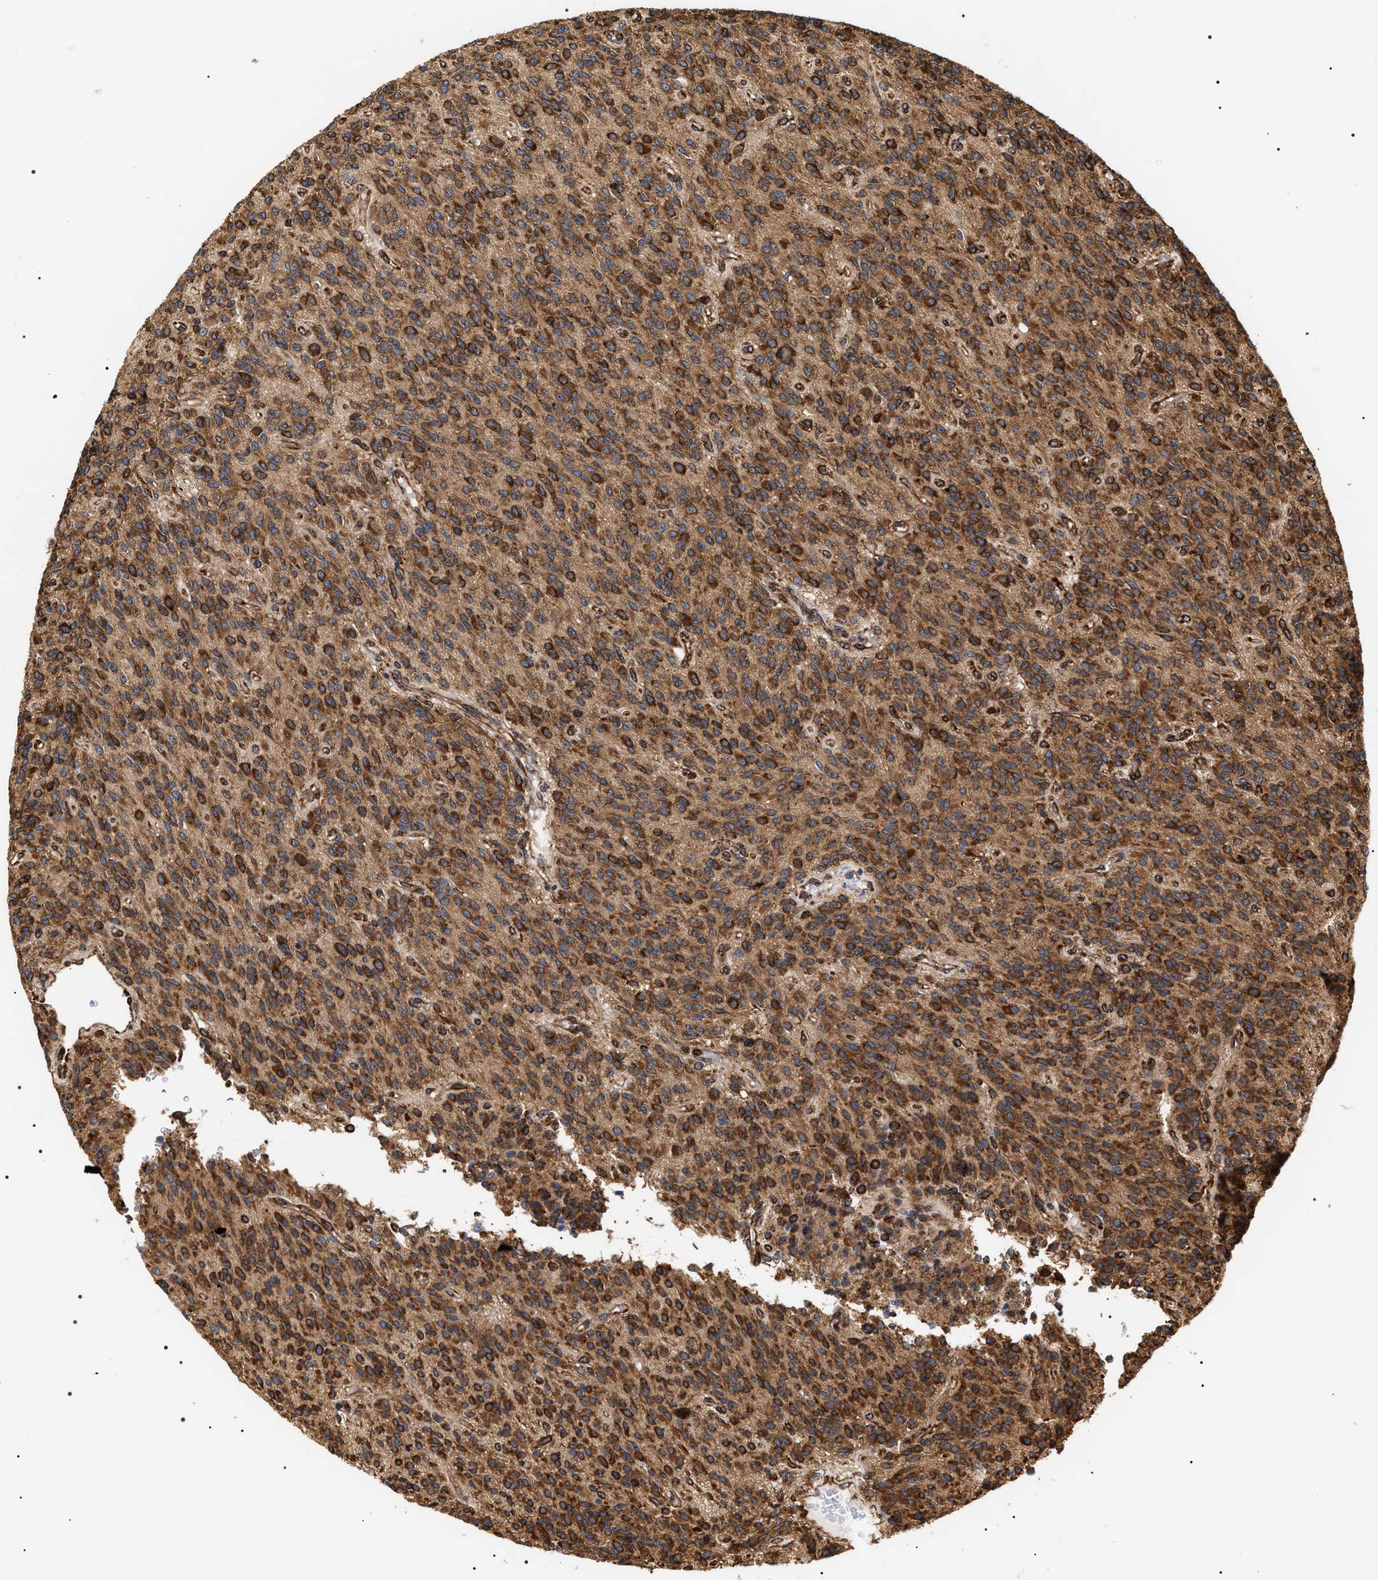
{"staining": {"intensity": "strong", "quantity": ">75%", "location": "cytoplasmic/membranous"}, "tissue": "glioma", "cell_type": "Tumor cells", "image_type": "cancer", "snomed": [{"axis": "morphology", "description": "Glioma, malignant, High grade"}, {"axis": "topography", "description": "Brain"}], "caption": "IHC histopathology image of human malignant high-grade glioma stained for a protein (brown), which shows high levels of strong cytoplasmic/membranous expression in about >75% of tumor cells.", "gene": "SERBP1", "patient": {"sex": "male", "age": 34}}